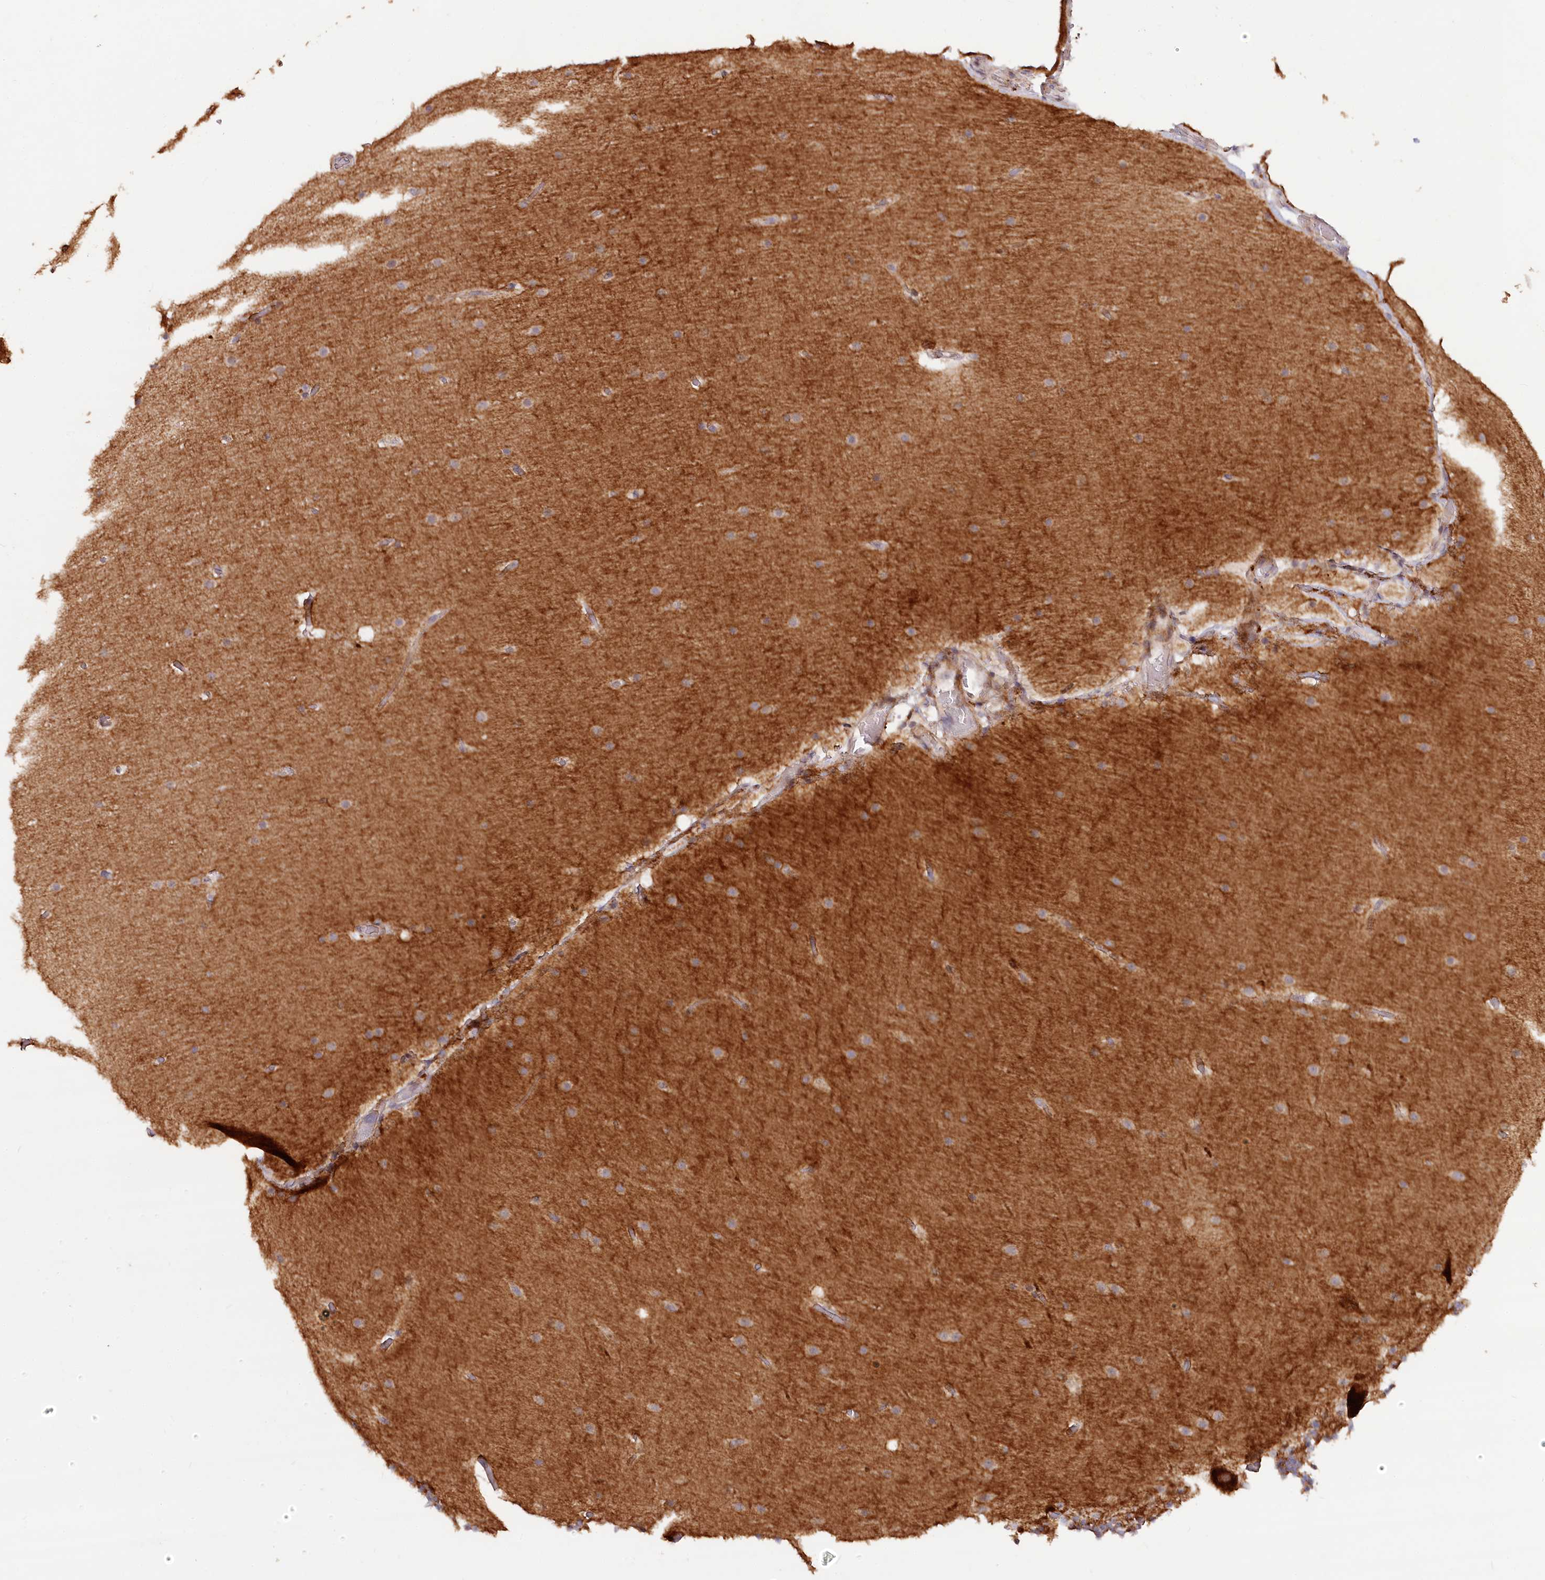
{"staining": {"intensity": "weak", "quantity": "25%-75%", "location": "cytoplasmic/membranous"}, "tissue": "cerebellum", "cell_type": "Cells in granular layer", "image_type": "normal", "snomed": [{"axis": "morphology", "description": "Normal tissue, NOS"}, {"axis": "topography", "description": "Cerebellum"}], "caption": "Immunohistochemistry (IHC) photomicrograph of normal cerebellum stained for a protein (brown), which displays low levels of weak cytoplasmic/membranous staining in approximately 25%-75% of cells in granular layer.", "gene": "IRAK1BP1", "patient": {"sex": "male", "age": 57}}